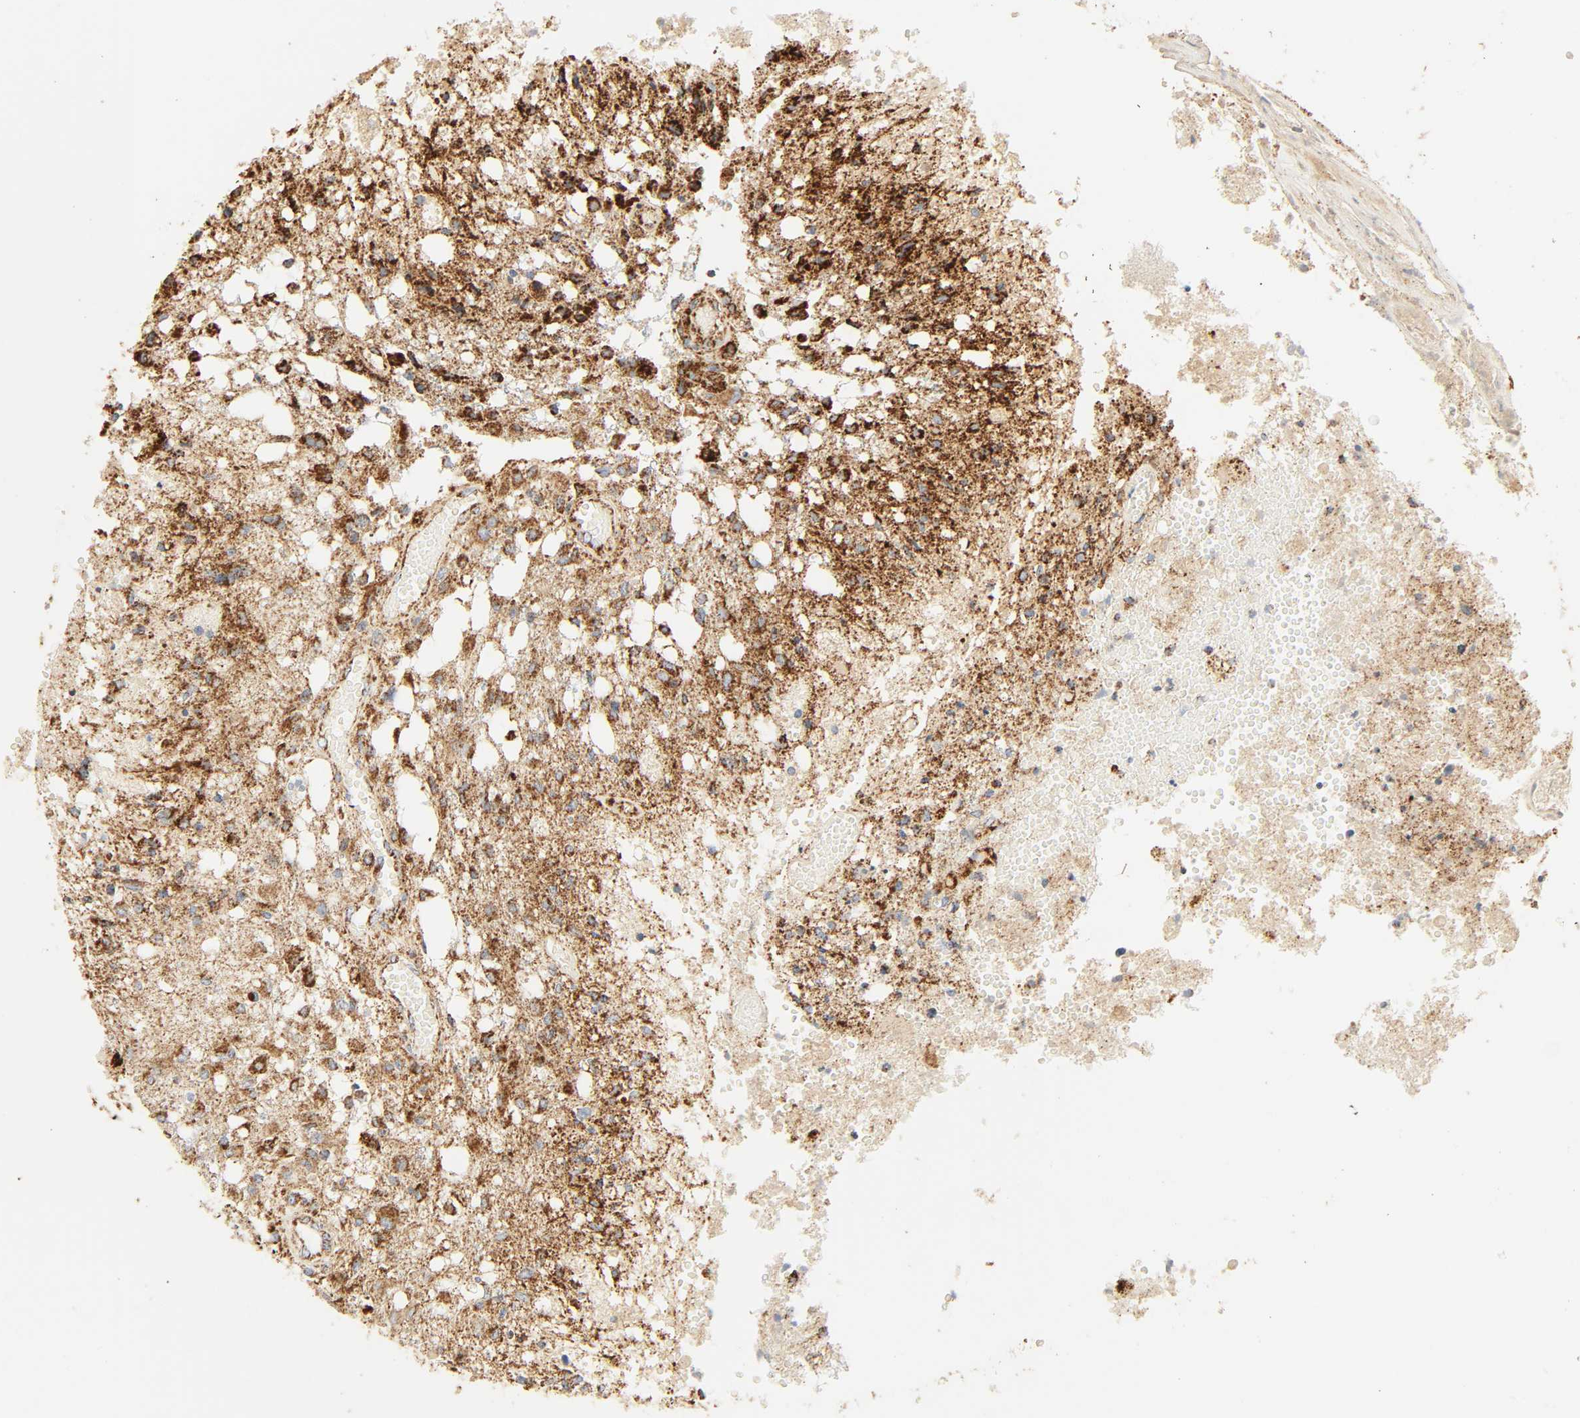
{"staining": {"intensity": "moderate", "quantity": "25%-75%", "location": "cytoplasmic/membranous"}, "tissue": "glioma", "cell_type": "Tumor cells", "image_type": "cancer", "snomed": [{"axis": "morphology", "description": "Glioma, malignant, High grade"}, {"axis": "topography", "description": "Cerebral cortex"}], "caption": "Immunohistochemical staining of glioma reveals medium levels of moderate cytoplasmic/membranous staining in about 25%-75% of tumor cells. Using DAB (brown) and hematoxylin (blue) stains, captured at high magnification using brightfield microscopy.", "gene": "ACAT1", "patient": {"sex": "male", "age": 76}}